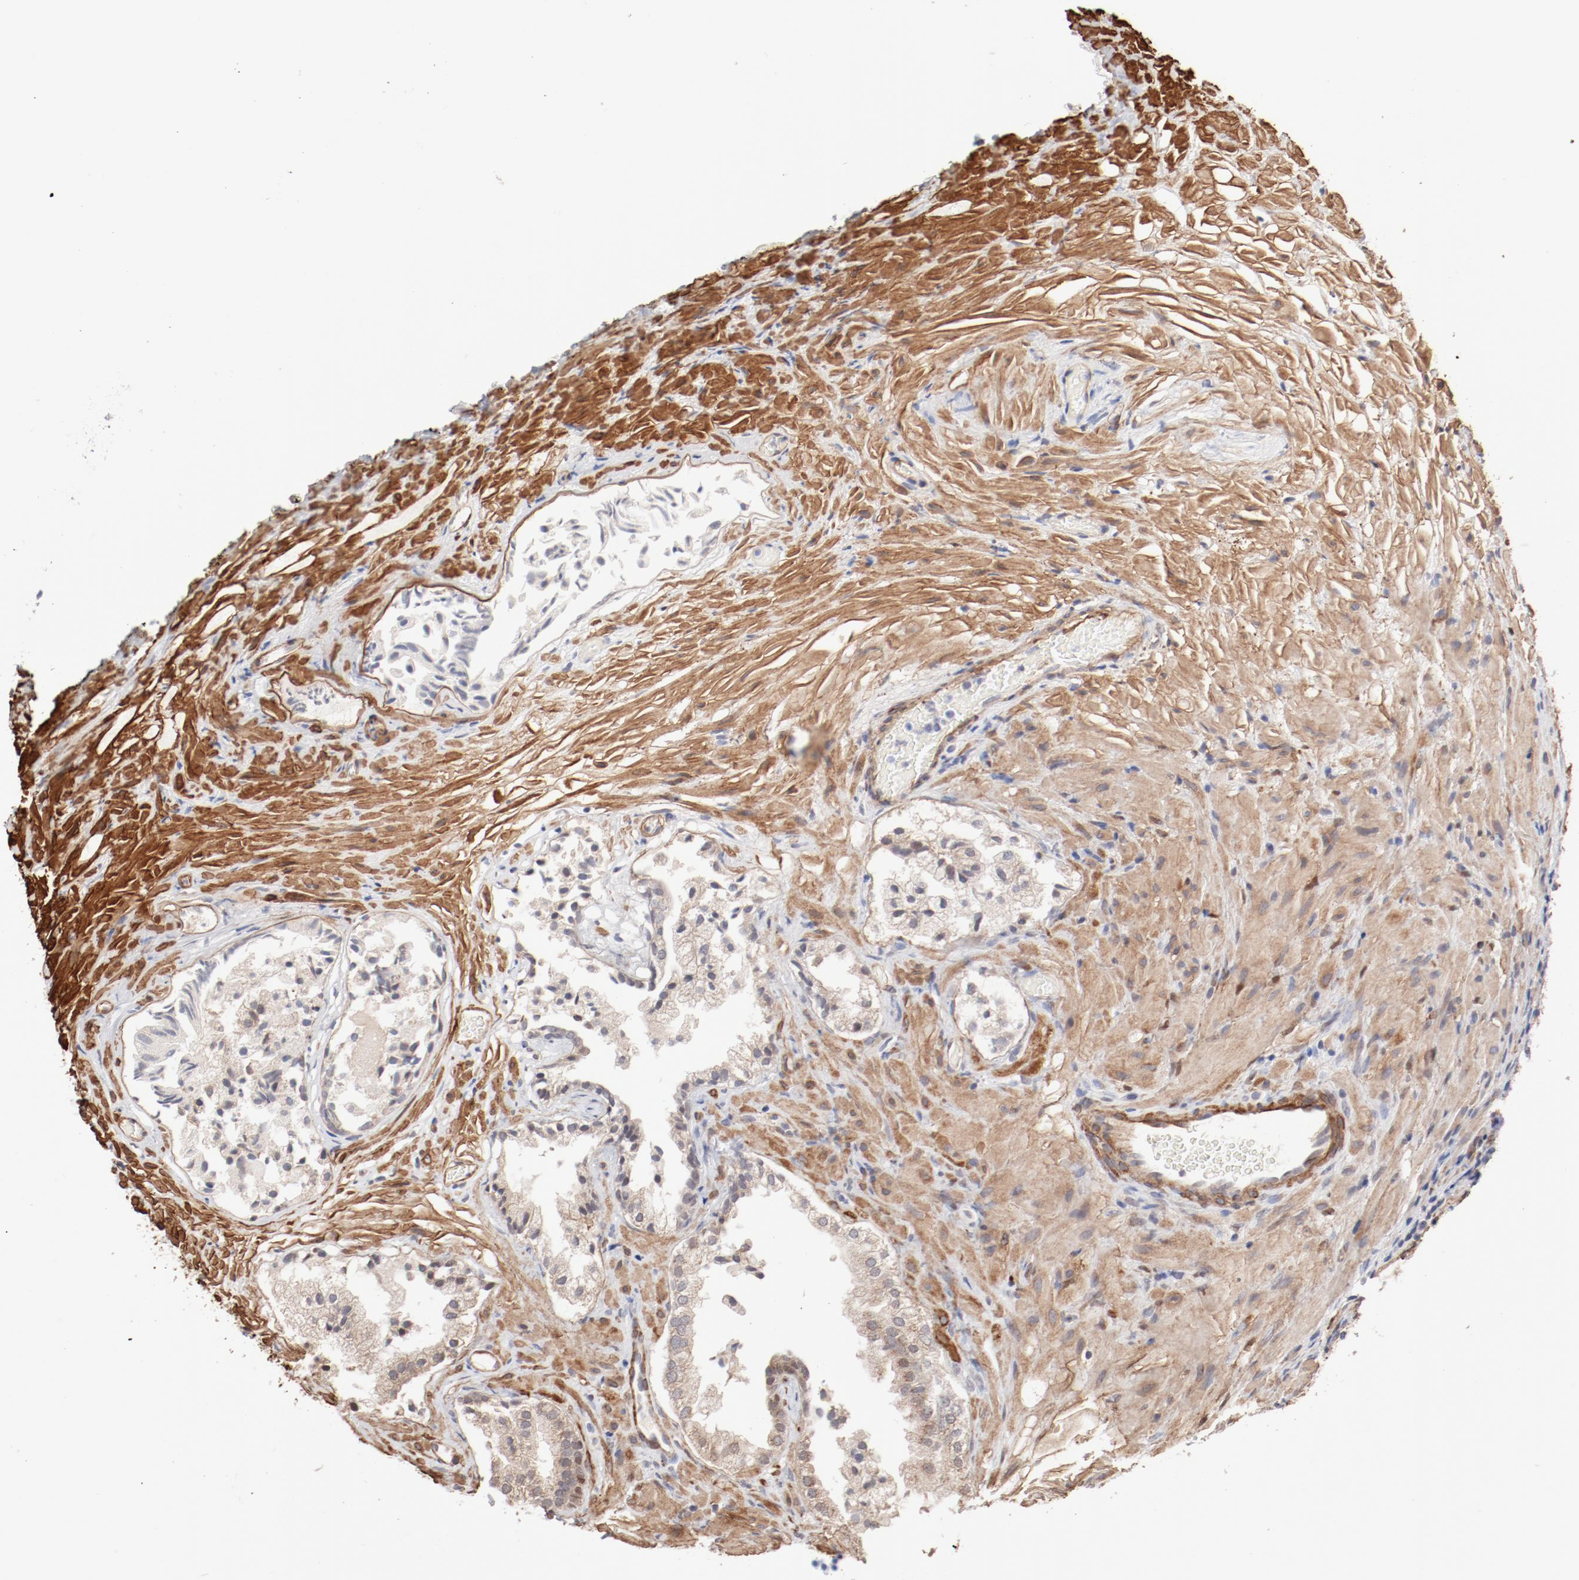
{"staining": {"intensity": "negative", "quantity": "none", "location": "none"}, "tissue": "prostate", "cell_type": "Glandular cells", "image_type": "normal", "snomed": [{"axis": "morphology", "description": "Normal tissue, NOS"}, {"axis": "topography", "description": "Prostate"}], "caption": "This image is of benign prostate stained with immunohistochemistry to label a protein in brown with the nuclei are counter-stained blue. There is no expression in glandular cells. Nuclei are stained in blue.", "gene": "MAGED4B", "patient": {"sex": "male", "age": 76}}